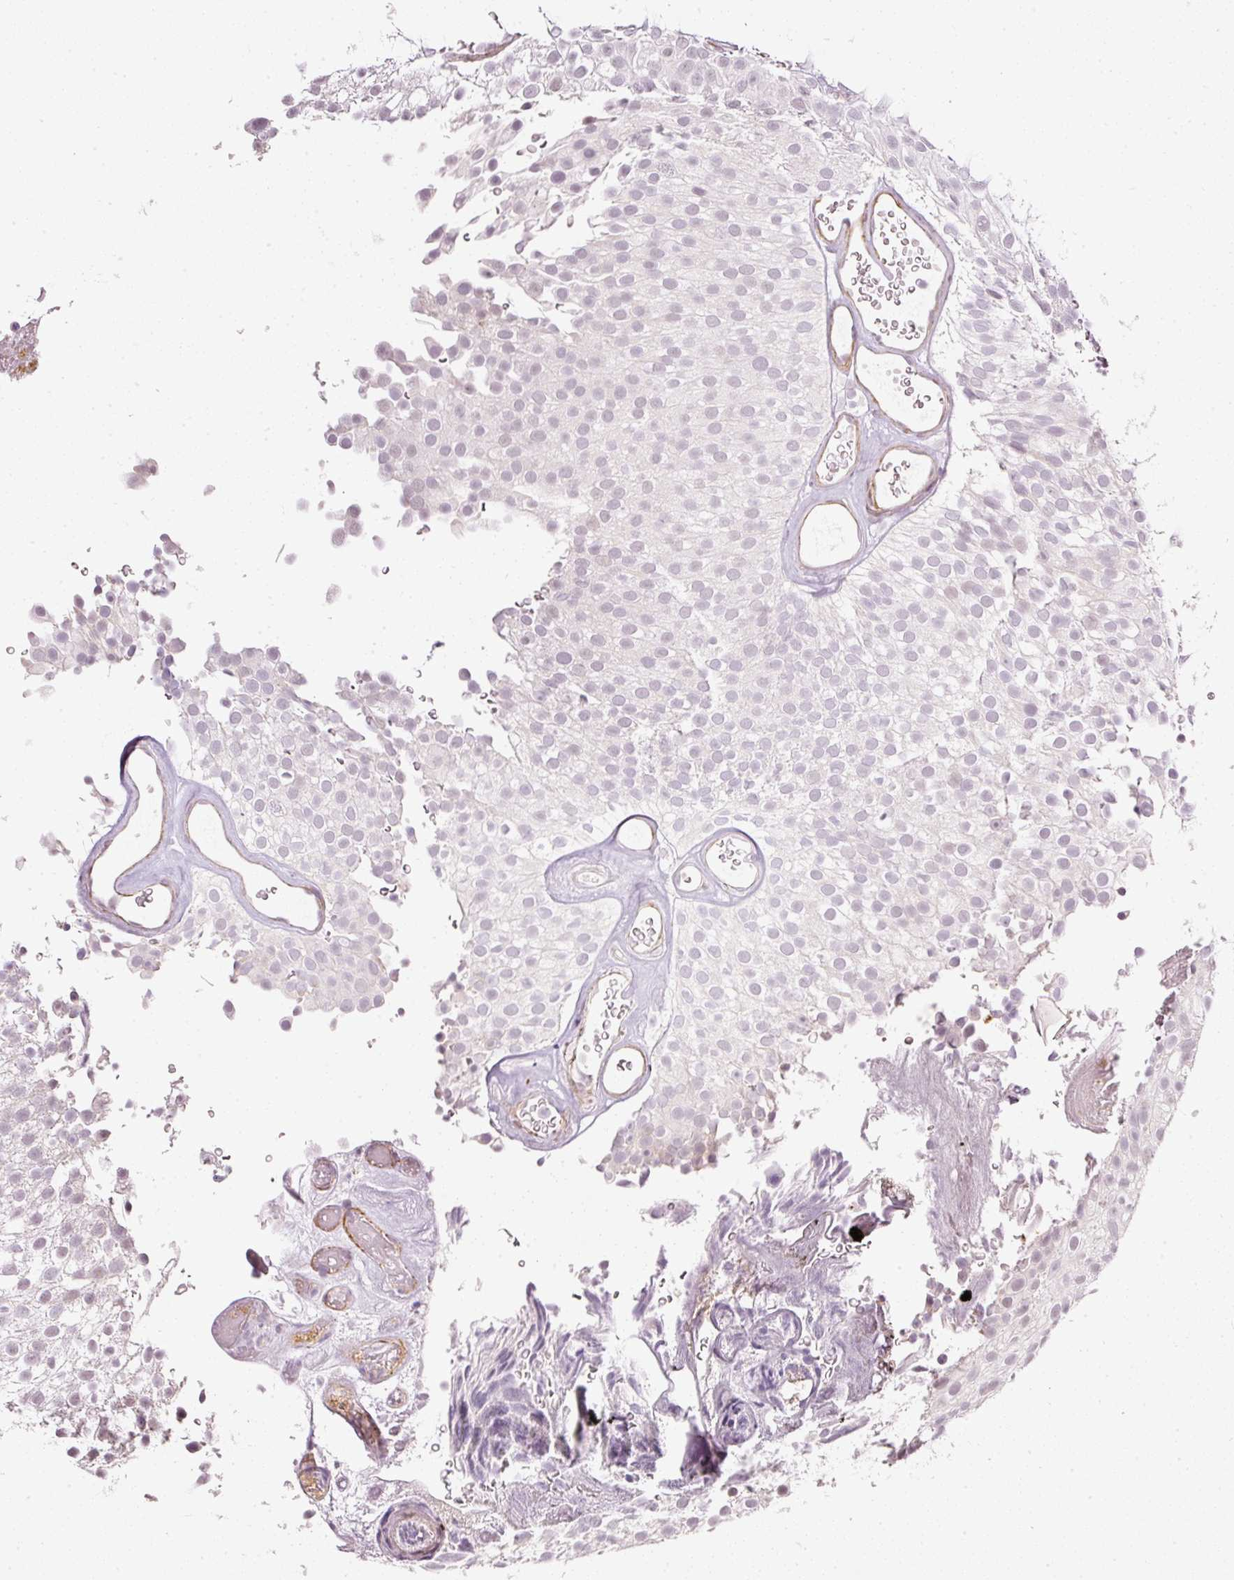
{"staining": {"intensity": "weak", "quantity": "<25%", "location": "nuclear"}, "tissue": "urothelial cancer", "cell_type": "Tumor cells", "image_type": "cancer", "snomed": [{"axis": "morphology", "description": "Urothelial carcinoma, Low grade"}, {"axis": "topography", "description": "Urinary bladder"}], "caption": "A histopathology image of urothelial cancer stained for a protein displays no brown staining in tumor cells.", "gene": "TOGARAM1", "patient": {"sex": "male", "age": 78}}